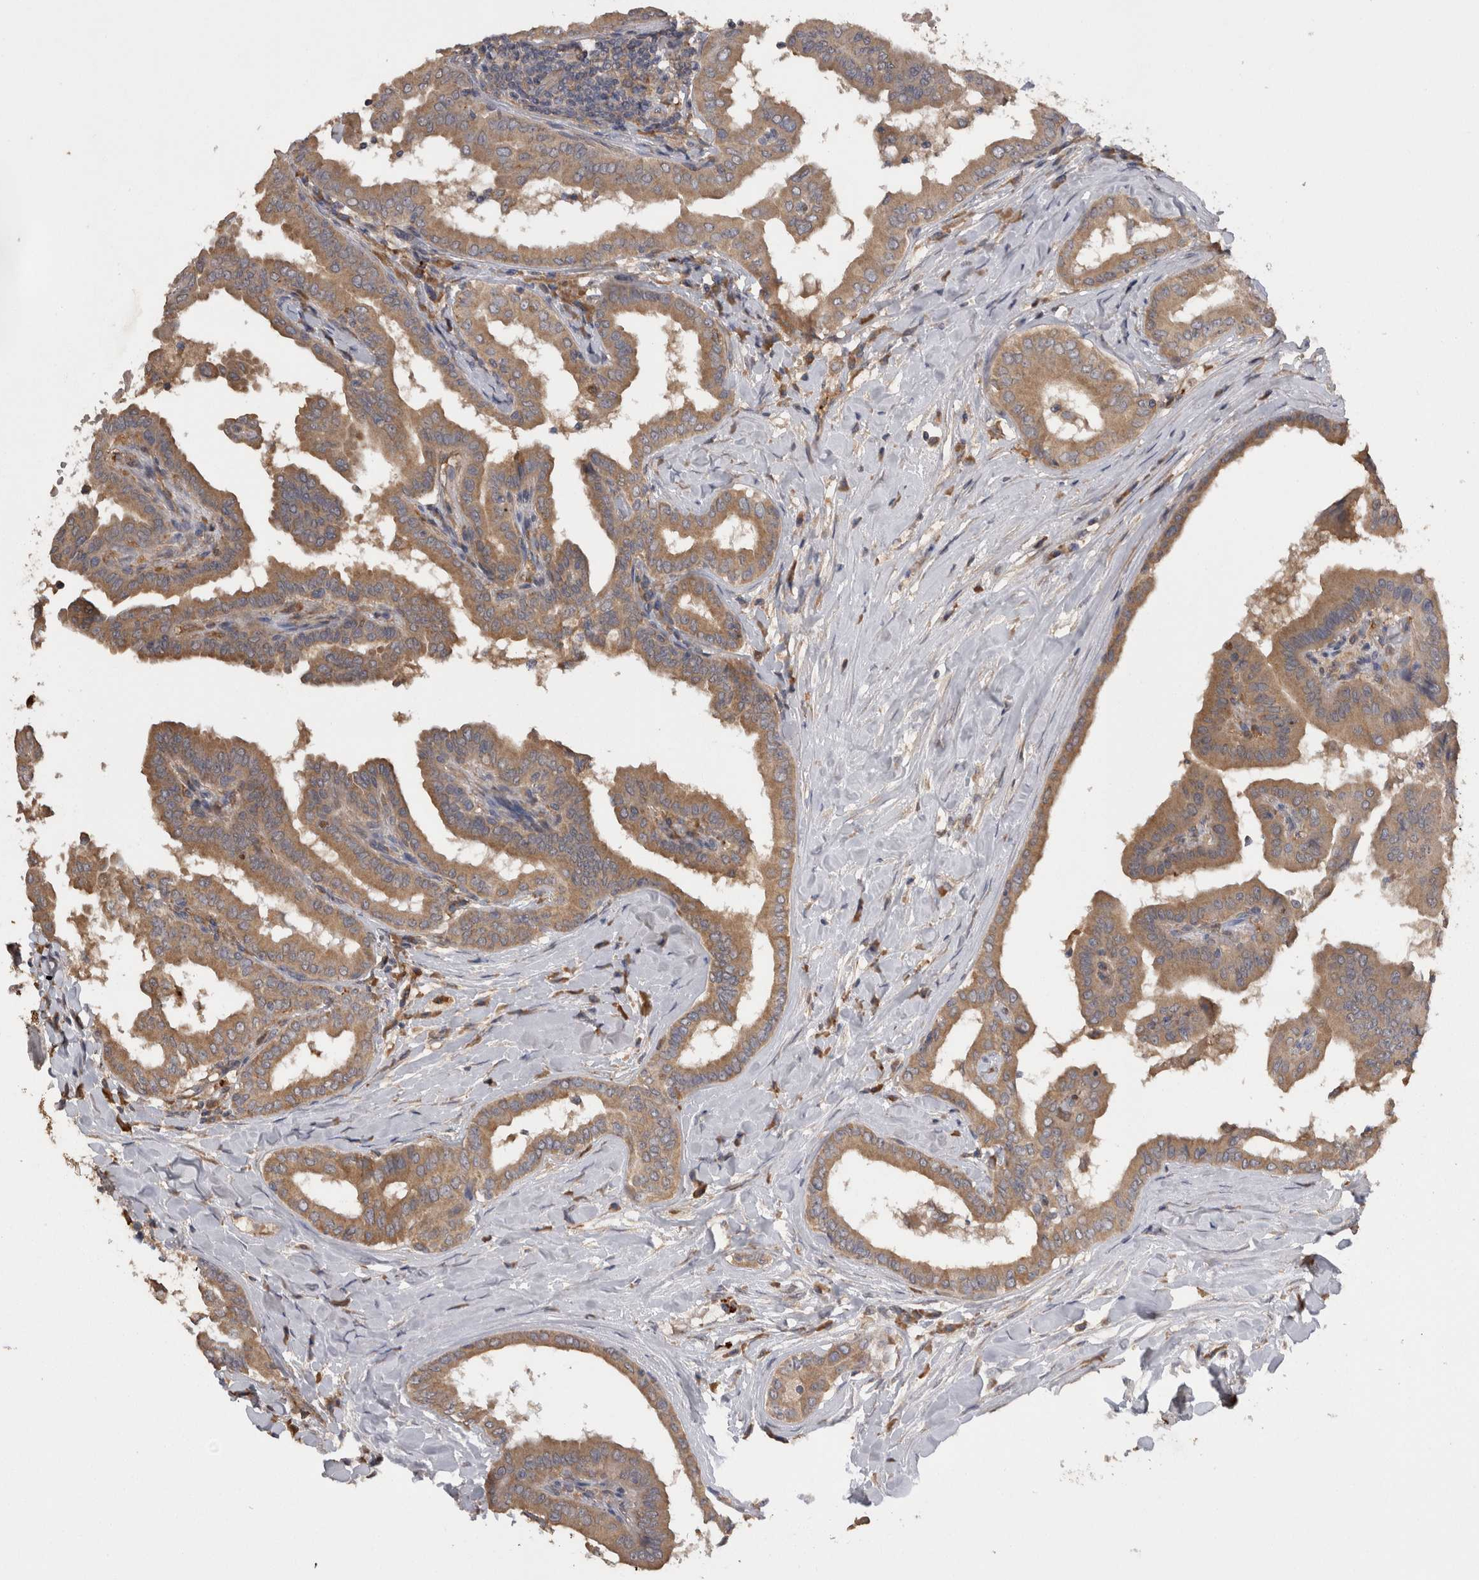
{"staining": {"intensity": "moderate", "quantity": ">75%", "location": "cytoplasmic/membranous"}, "tissue": "thyroid cancer", "cell_type": "Tumor cells", "image_type": "cancer", "snomed": [{"axis": "morphology", "description": "Papillary adenocarcinoma, NOS"}, {"axis": "topography", "description": "Thyroid gland"}], "caption": "Moderate cytoplasmic/membranous protein expression is identified in about >75% of tumor cells in thyroid papillary adenocarcinoma.", "gene": "TMED7", "patient": {"sex": "male", "age": 33}}